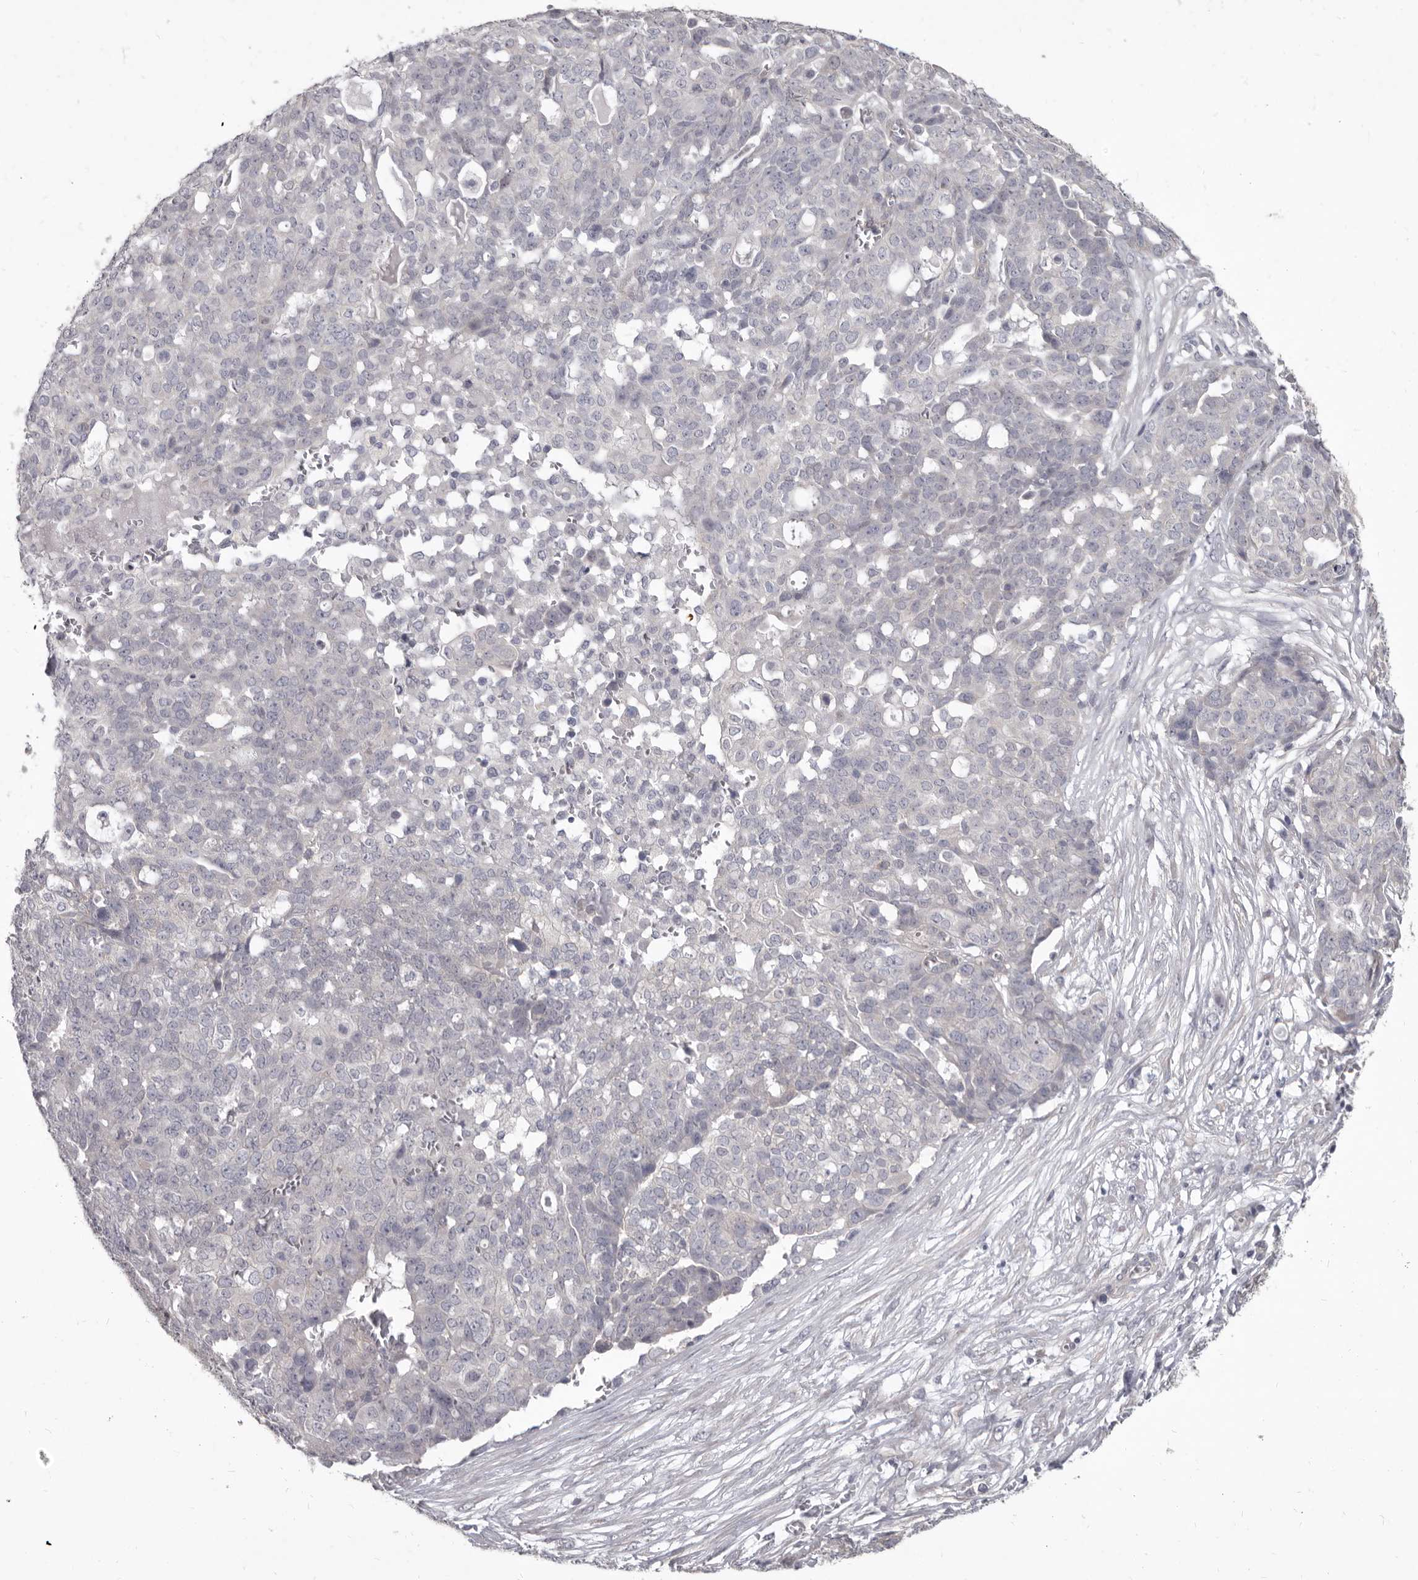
{"staining": {"intensity": "negative", "quantity": "none", "location": "none"}, "tissue": "ovarian cancer", "cell_type": "Tumor cells", "image_type": "cancer", "snomed": [{"axis": "morphology", "description": "Cystadenocarcinoma, serous, NOS"}, {"axis": "topography", "description": "Soft tissue"}, {"axis": "topography", "description": "Ovary"}], "caption": "IHC of human serous cystadenocarcinoma (ovarian) reveals no staining in tumor cells.", "gene": "GSK3B", "patient": {"sex": "female", "age": 57}}